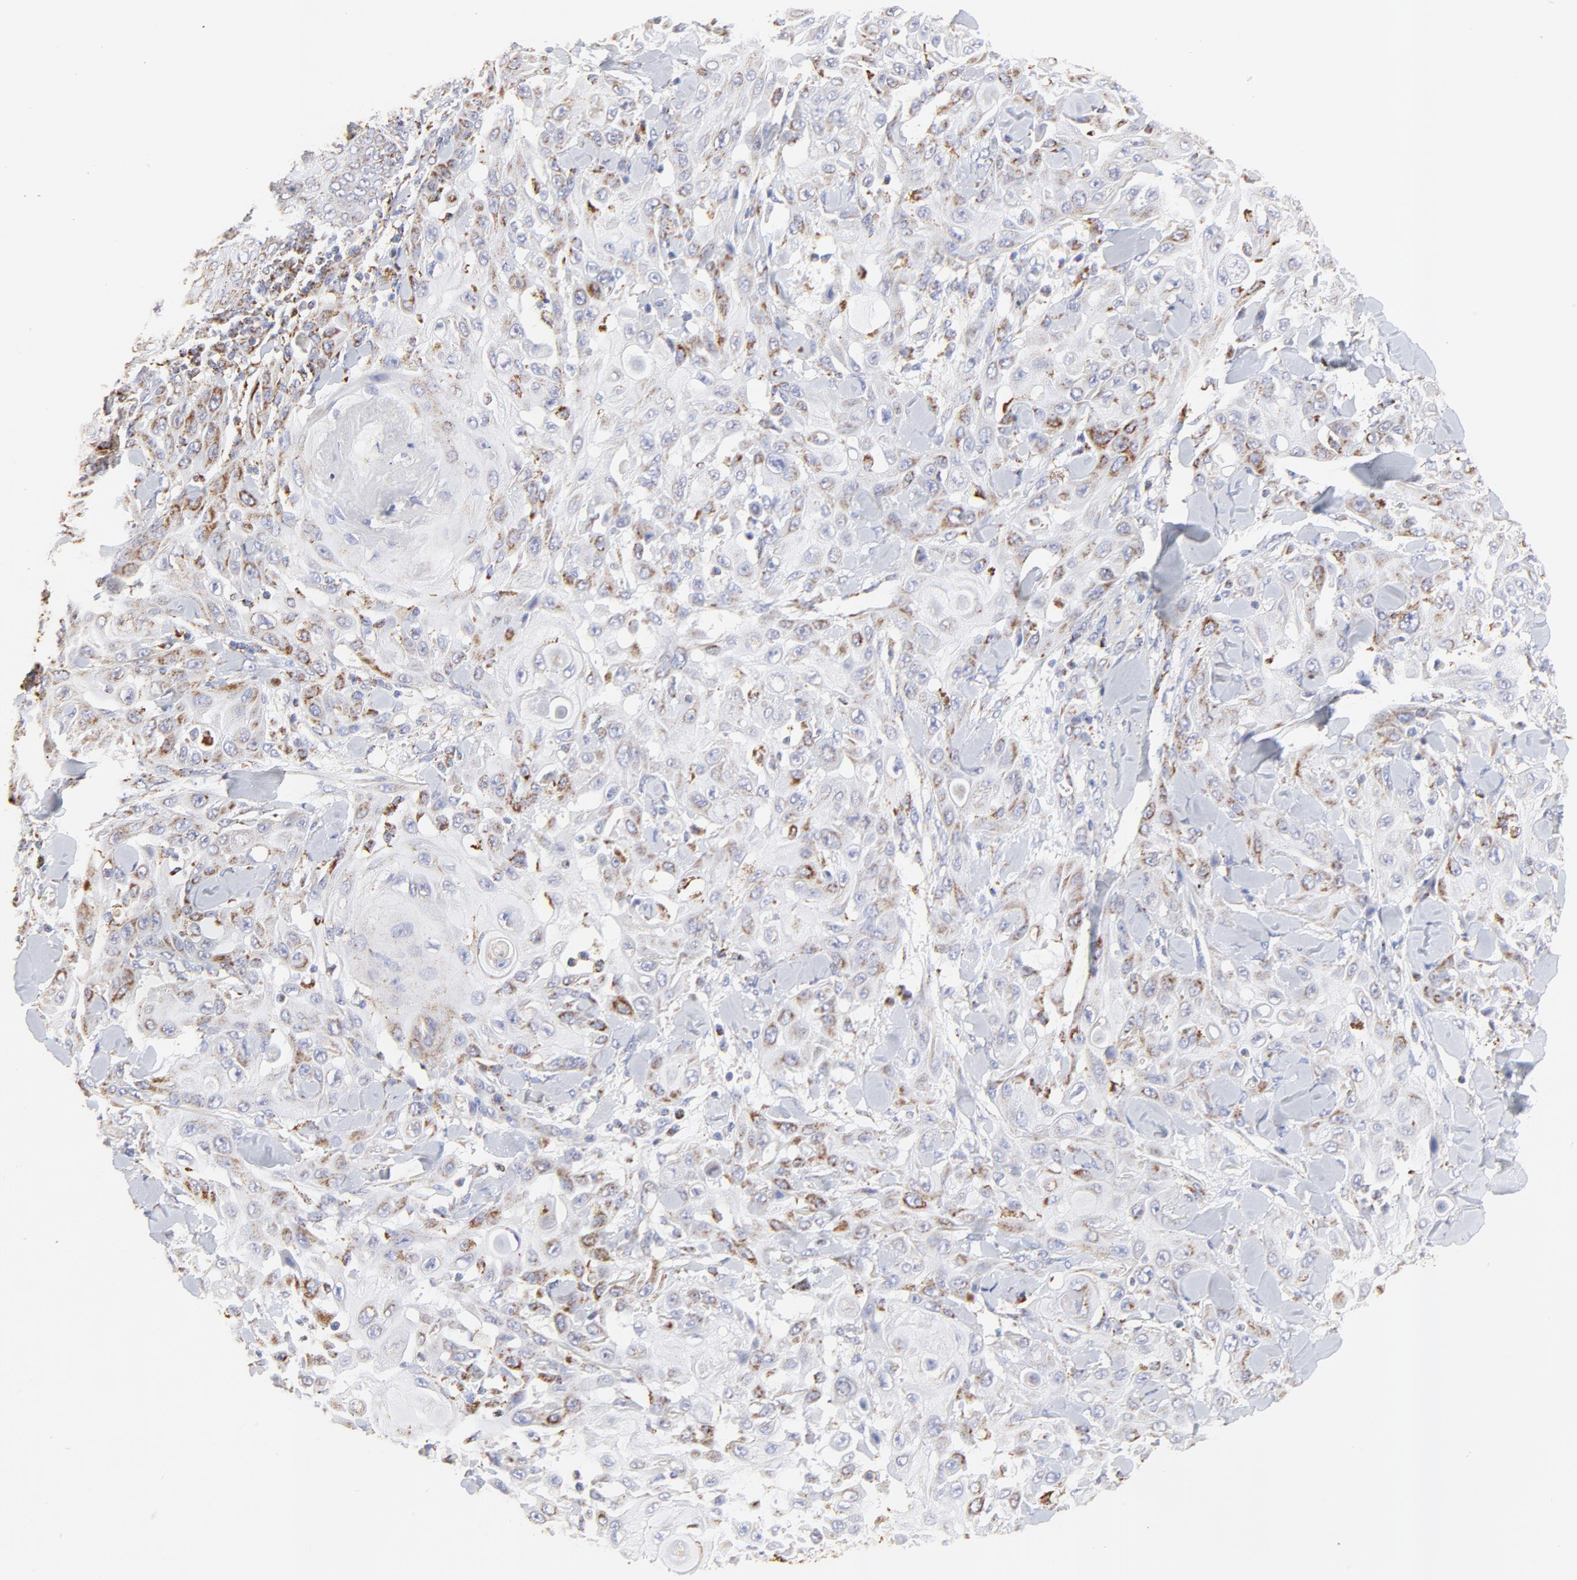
{"staining": {"intensity": "moderate", "quantity": "25%-75%", "location": "cytoplasmic/membranous"}, "tissue": "skin cancer", "cell_type": "Tumor cells", "image_type": "cancer", "snomed": [{"axis": "morphology", "description": "Squamous cell carcinoma, NOS"}, {"axis": "topography", "description": "Skin"}], "caption": "Moderate cytoplasmic/membranous positivity for a protein is appreciated in about 25%-75% of tumor cells of skin cancer using IHC.", "gene": "COX4I1", "patient": {"sex": "male", "age": 24}}